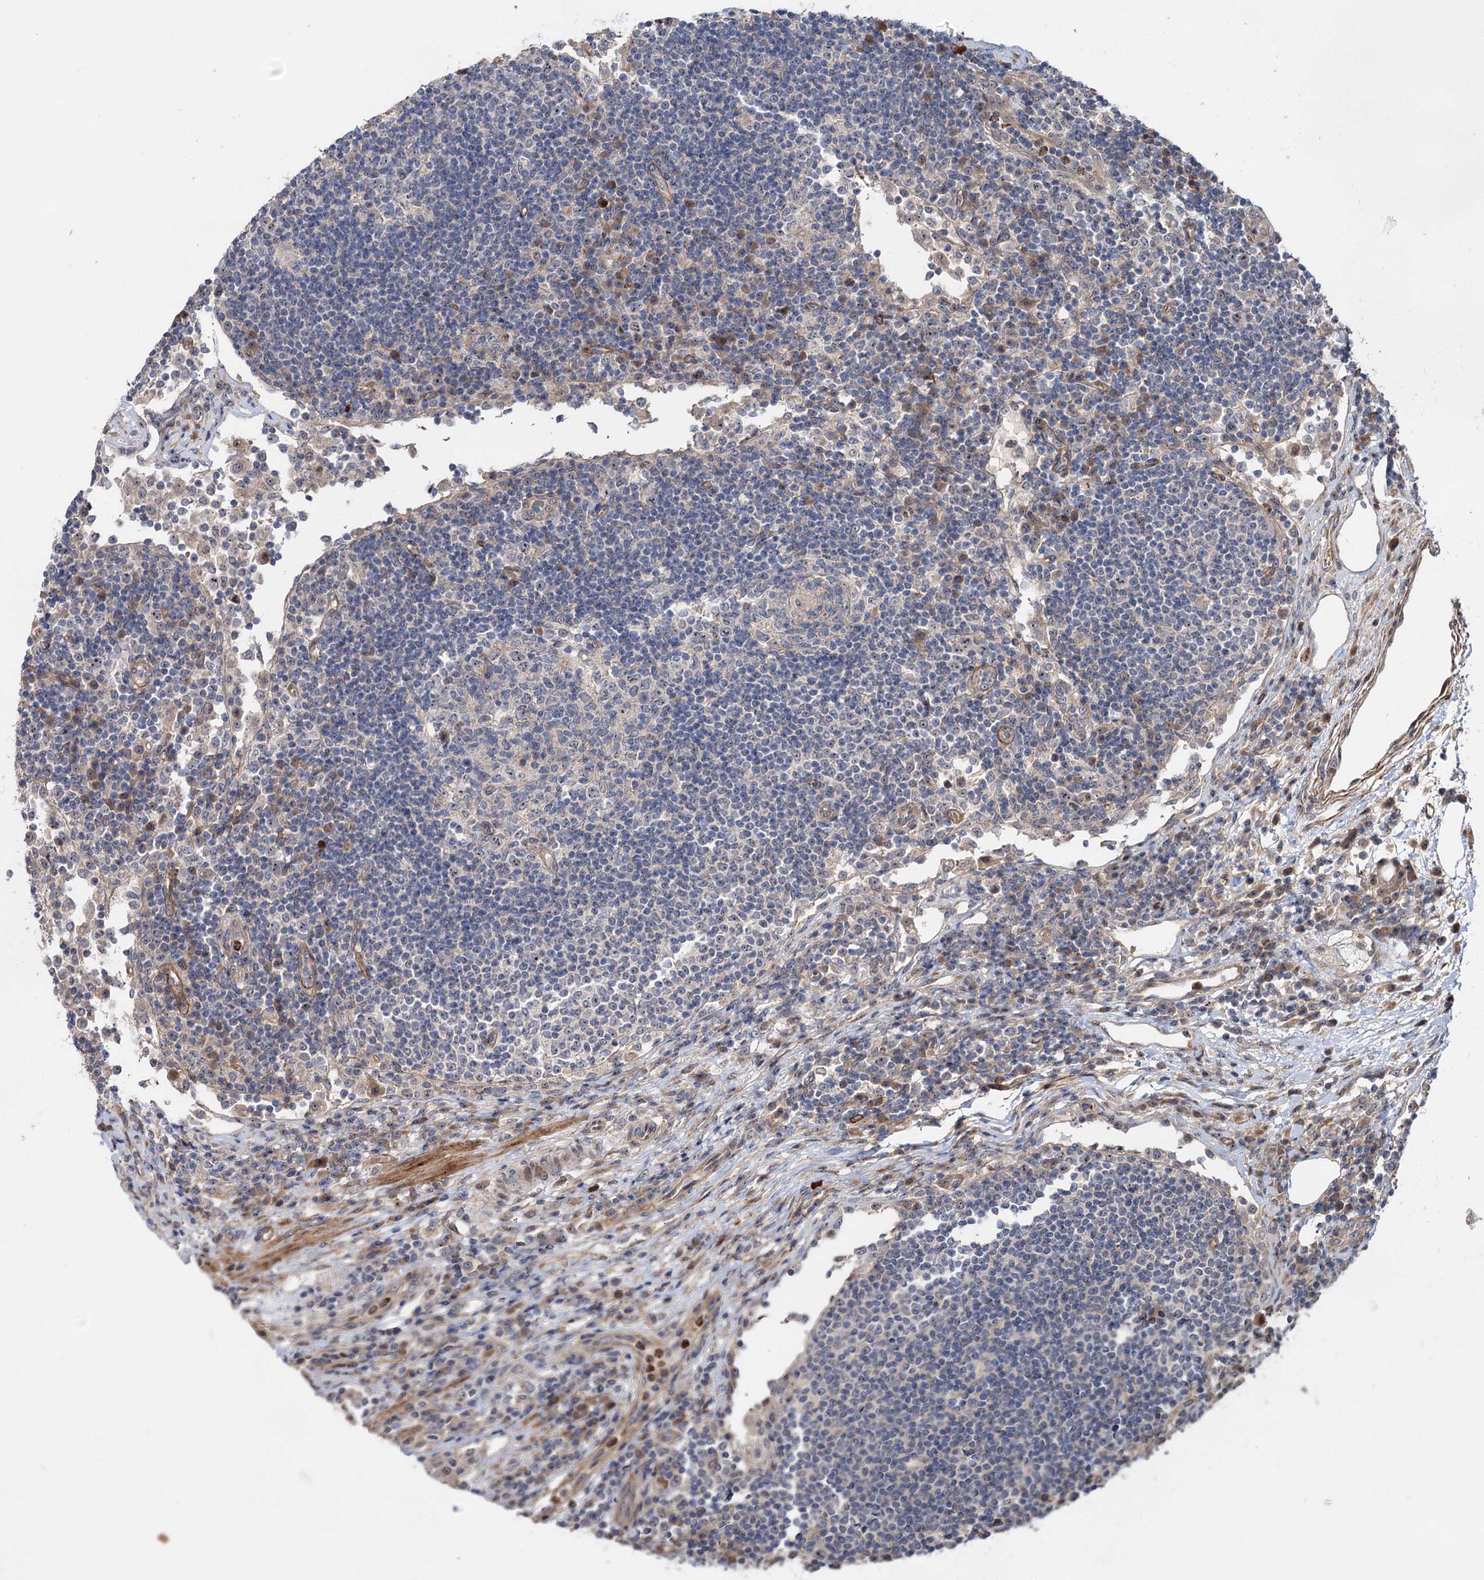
{"staining": {"intensity": "weak", "quantity": "<25%", "location": "nuclear"}, "tissue": "lymph node", "cell_type": "Germinal center cells", "image_type": "normal", "snomed": [{"axis": "morphology", "description": "Normal tissue, NOS"}, {"axis": "topography", "description": "Lymph node"}], "caption": "The histopathology image demonstrates no staining of germinal center cells in normal lymph node. (DAB (3,3'-diaminobenzidine) immunohistochemistry (IHC) with hematoxylin counter stain).", "gene": "PTDSS2", "patient": {"sex": "female", "age": 53}}